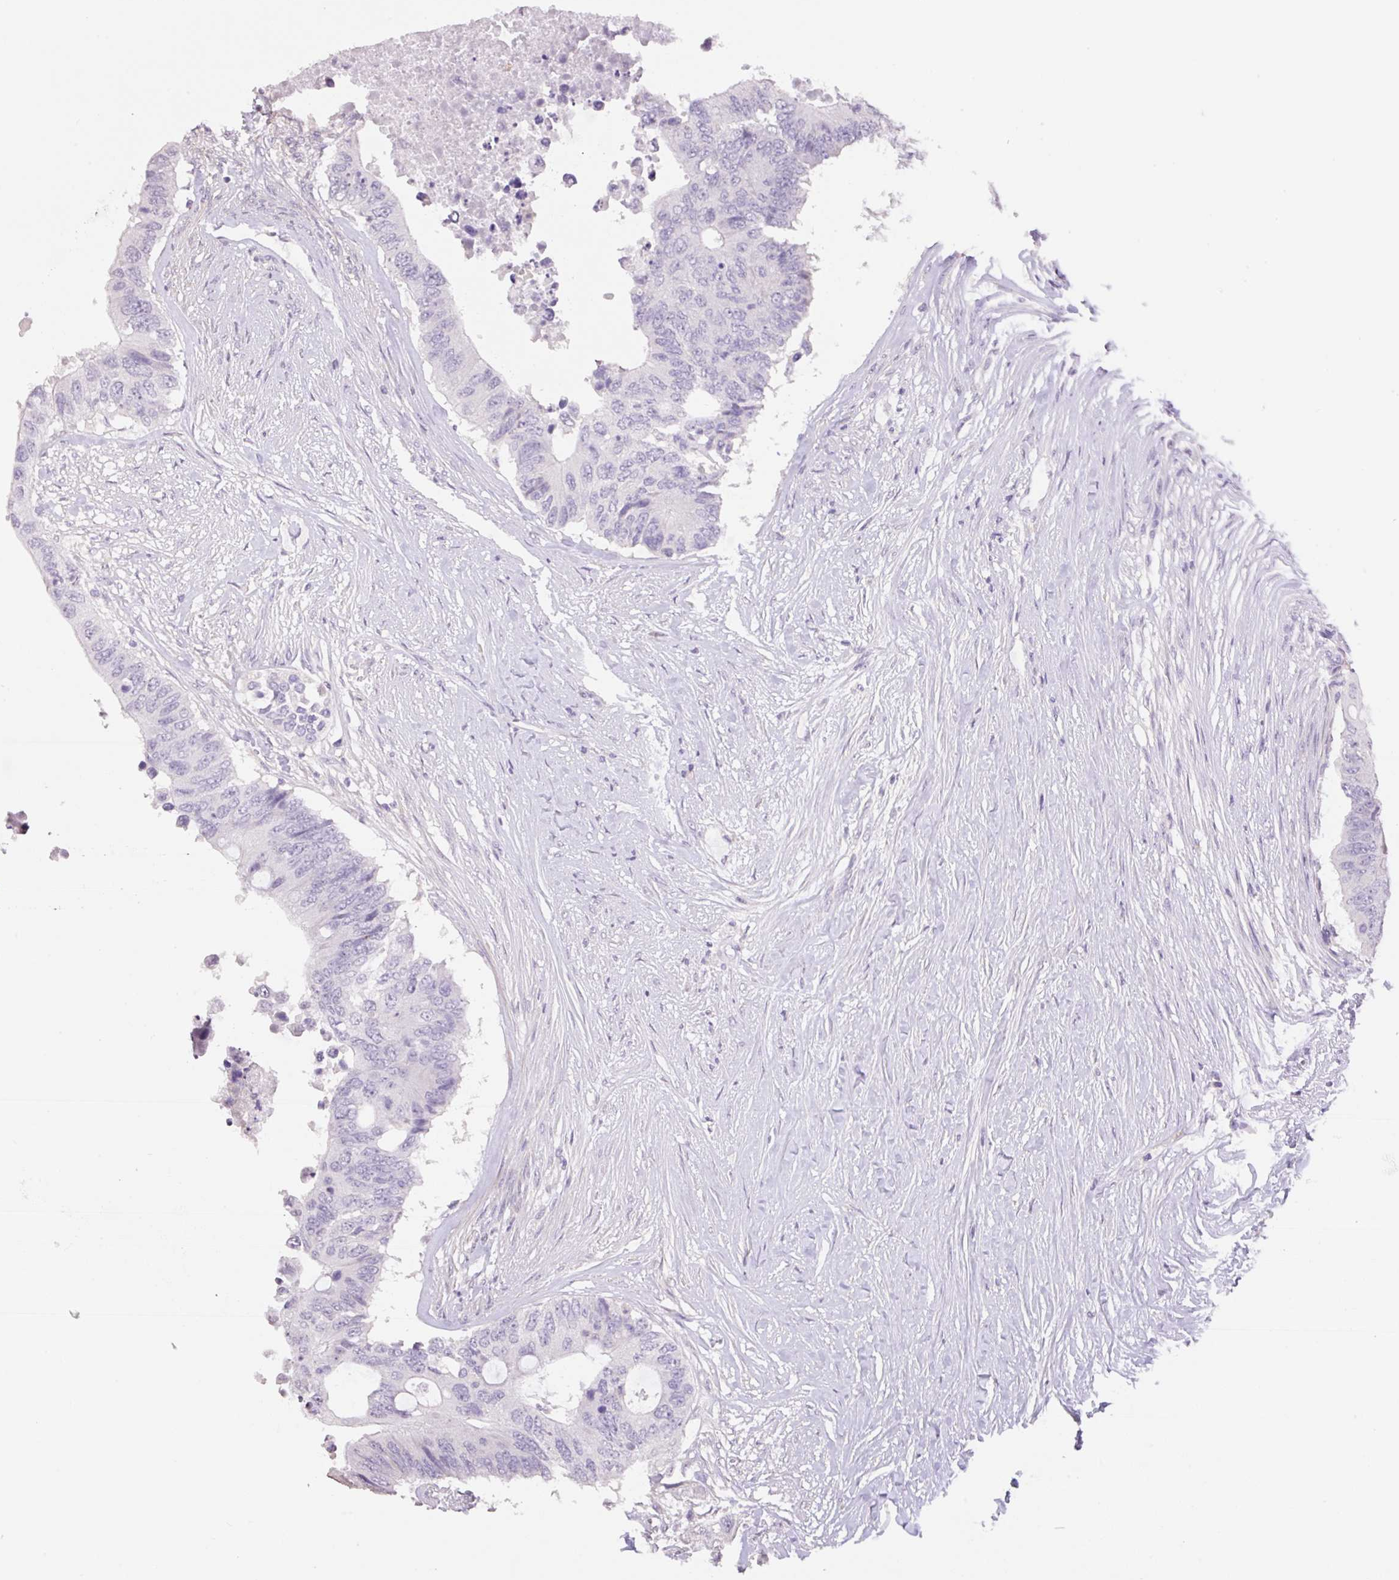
{"staining": {"intensity": "negative", "quantity": "none", "location": "none"}, "tissue": "colorectal cancer", "cell_type": "Tumor cells", "image_type": "cancer", "snomed": [{"axis": "morphology", "description": "Adenocarcinoma, NOS"}, {"axis": "topography", "description": "Colon"}], "caption": "Tumor cells show no significant positivity in colorectal cancer.", "gene": "HCRTR2", "patient": {"sex": "male", "age": 71}}